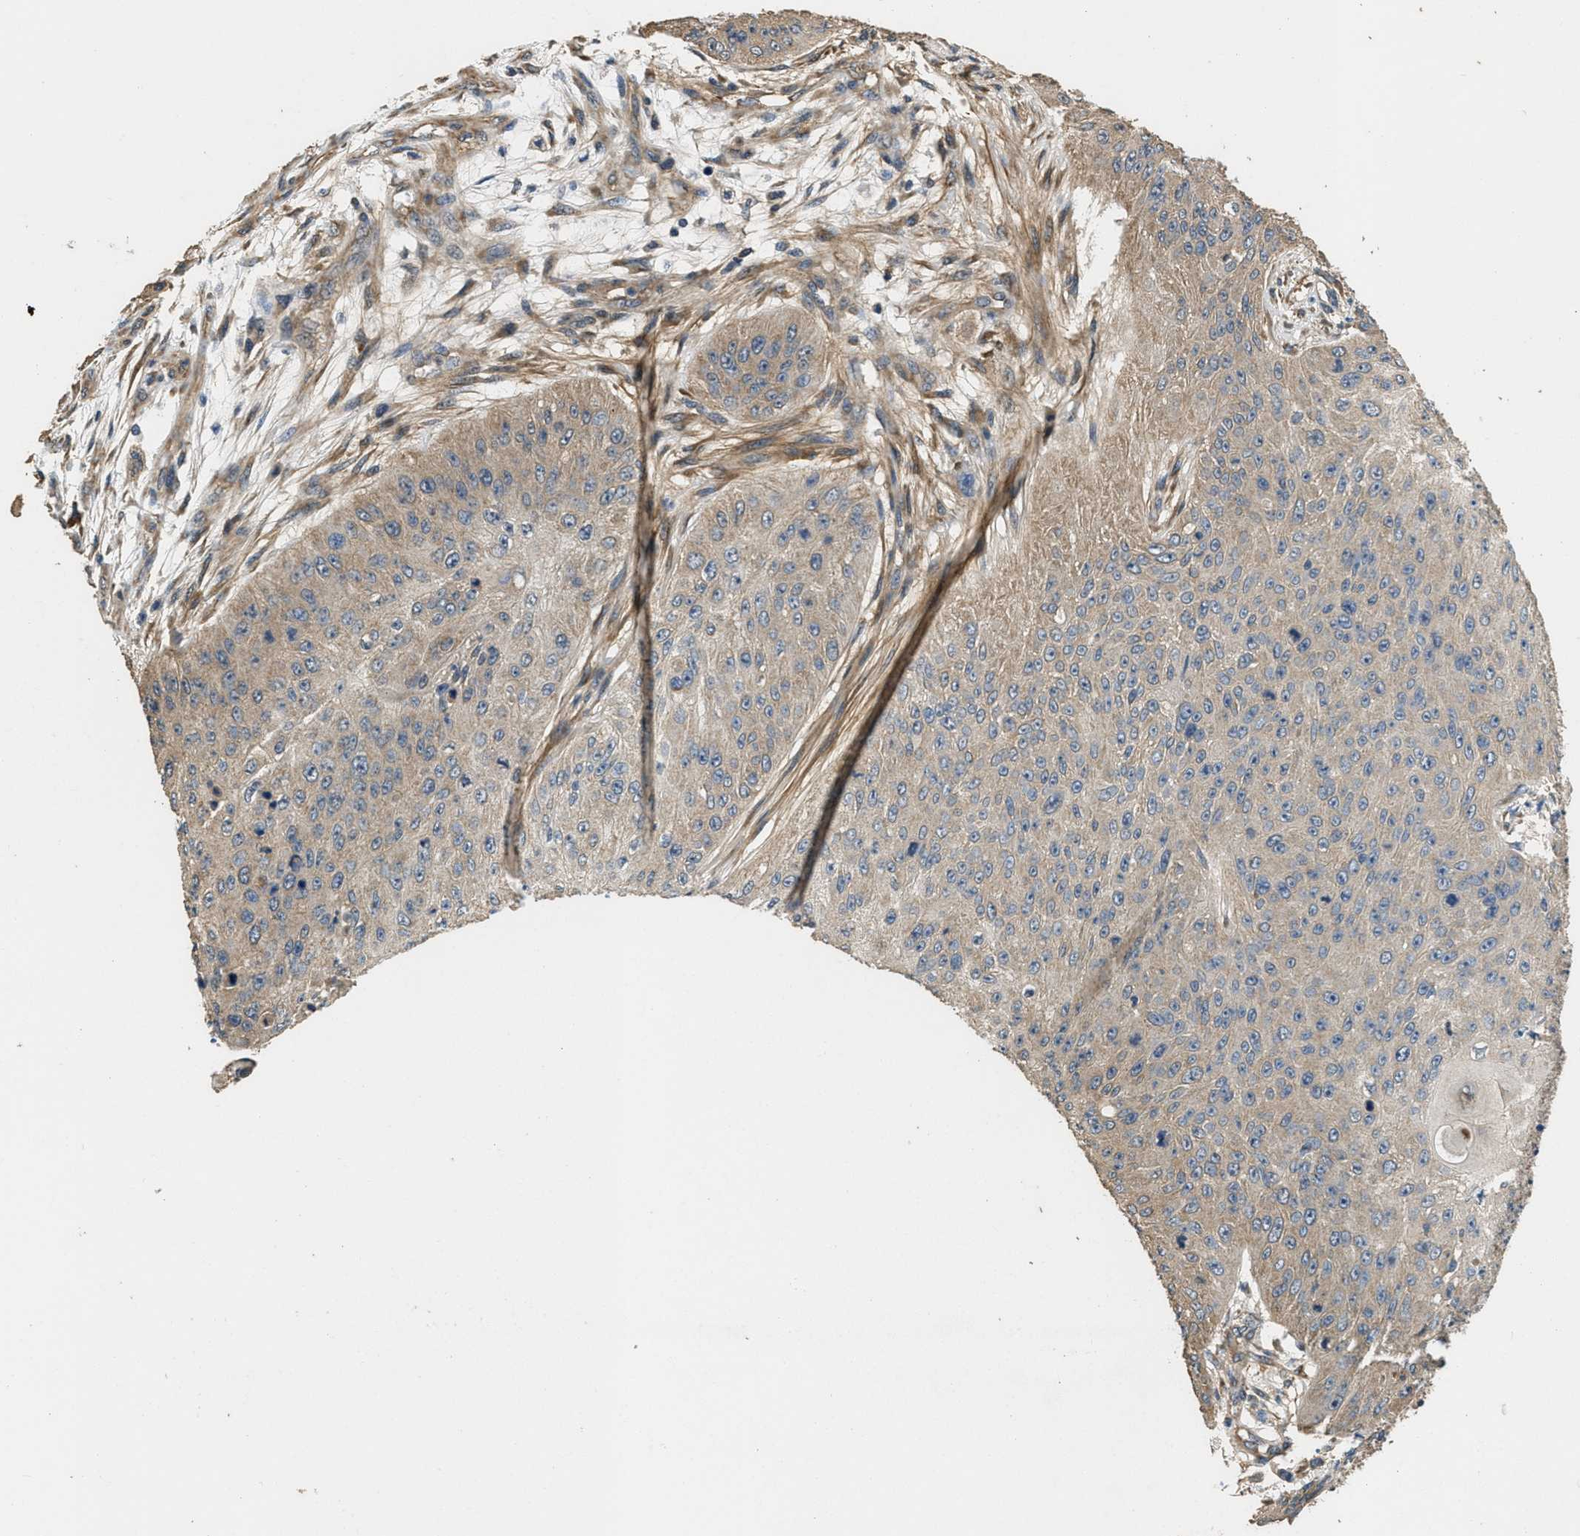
{"staining": {"intensity": "weak", "quantity": "25%-75%", "location": "cytoplasmic/membranous"}, "tissue": "skin cancer", "cell_type": "Tumor cells", "image_type": "cancer", "snomed": [{"axis": "morphology", "description": "Squamous cell carcinoma, NOS"}, {"axis": "topography", "description": "Skin"}], "caption": "Immunohistochemistry photomicrograph of skin squamous cell carcinoma stained for a protein (brown), which demonstrates low levels of weak cytoplasmic/membranous expression in approximately 25%-75% of tumor cells.", "gene": "THBS2", "patient": {"sex": "female", "age": 80}}